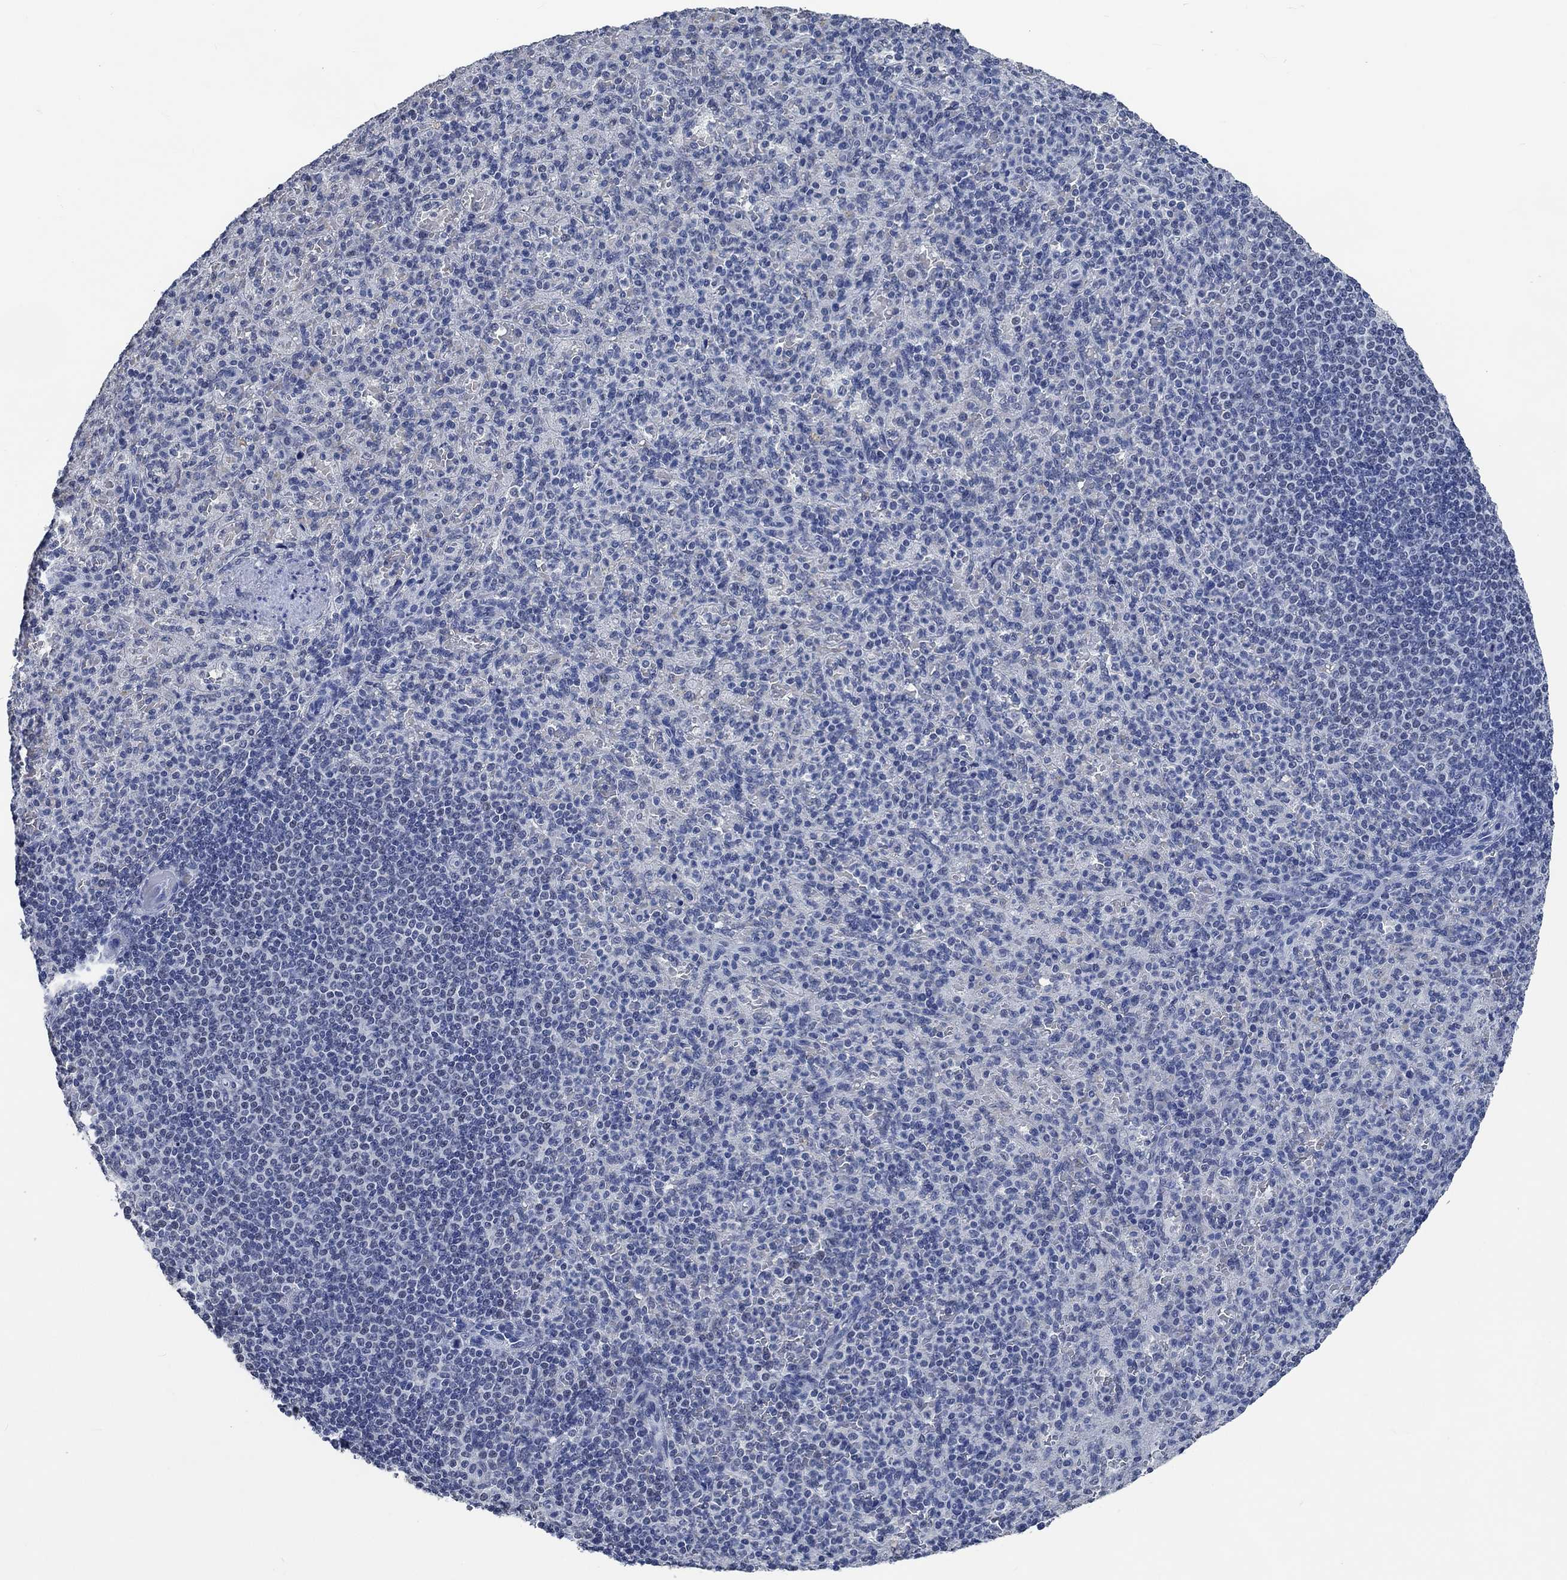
{"staining": {"intensity": "negative", "quantity": "none", "location": "none"}, "tissue": "spleen", "cell_type": "Cells in red pulp", "image_type": "normal", "snomed": [{"axis": "morphology", "description": "Normal tissue, NOS"}, {"axis": "topography", "description": "Spleen"}], "caption": "Immunohistochemical staining of normal human spleen exhibits no significant positivity in cells in red pulp.", "gene": "OBSCN", "patient": {"sex": "female", "age": 74}}